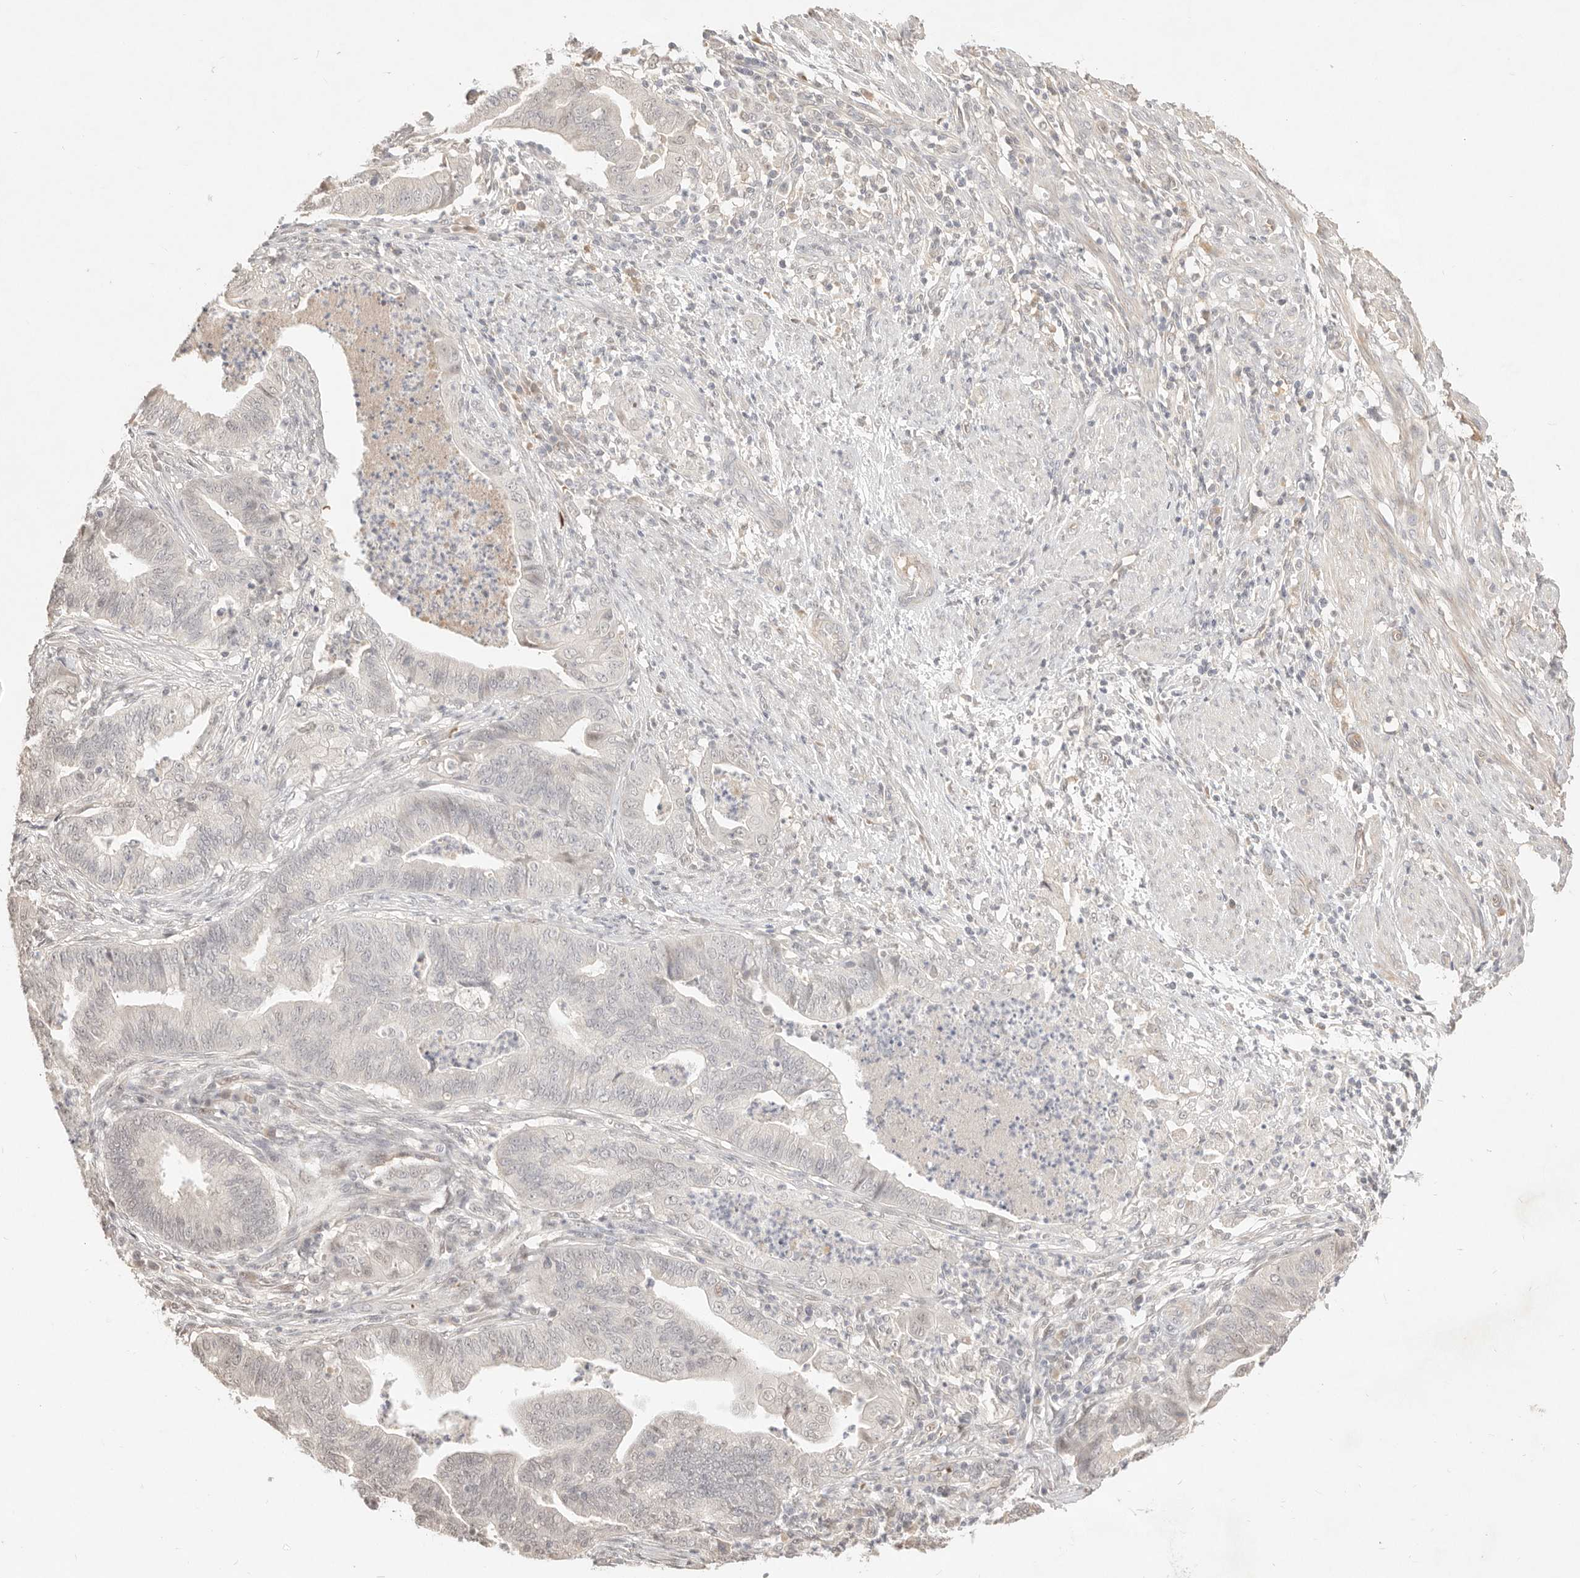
{"staining": {"intensity": "weak", "quantity": "<25%", "location": "nuclear"}, "tissue": "endometrial cancer", "cell_type": "Tumor cells", "image_type": "cancer", "snomed": [{"axis": "morphology", "description": "Polyp, NOS"}, {"axis": "morphology", "description": "Adenocarcinoma, NOS"}, {"axis": "morphology", "description": "Adenoma, NOS"}, {"axis": "topography", "description": "Endometrium"}], "caption": "A high-resolution micrograph shows immunohistochemistry staining of polyp (endometrial), which exhibits no significant positivity in tumor cells.", "gene": "MEP1A", "patient": {"sex": "female", "age": 79}}